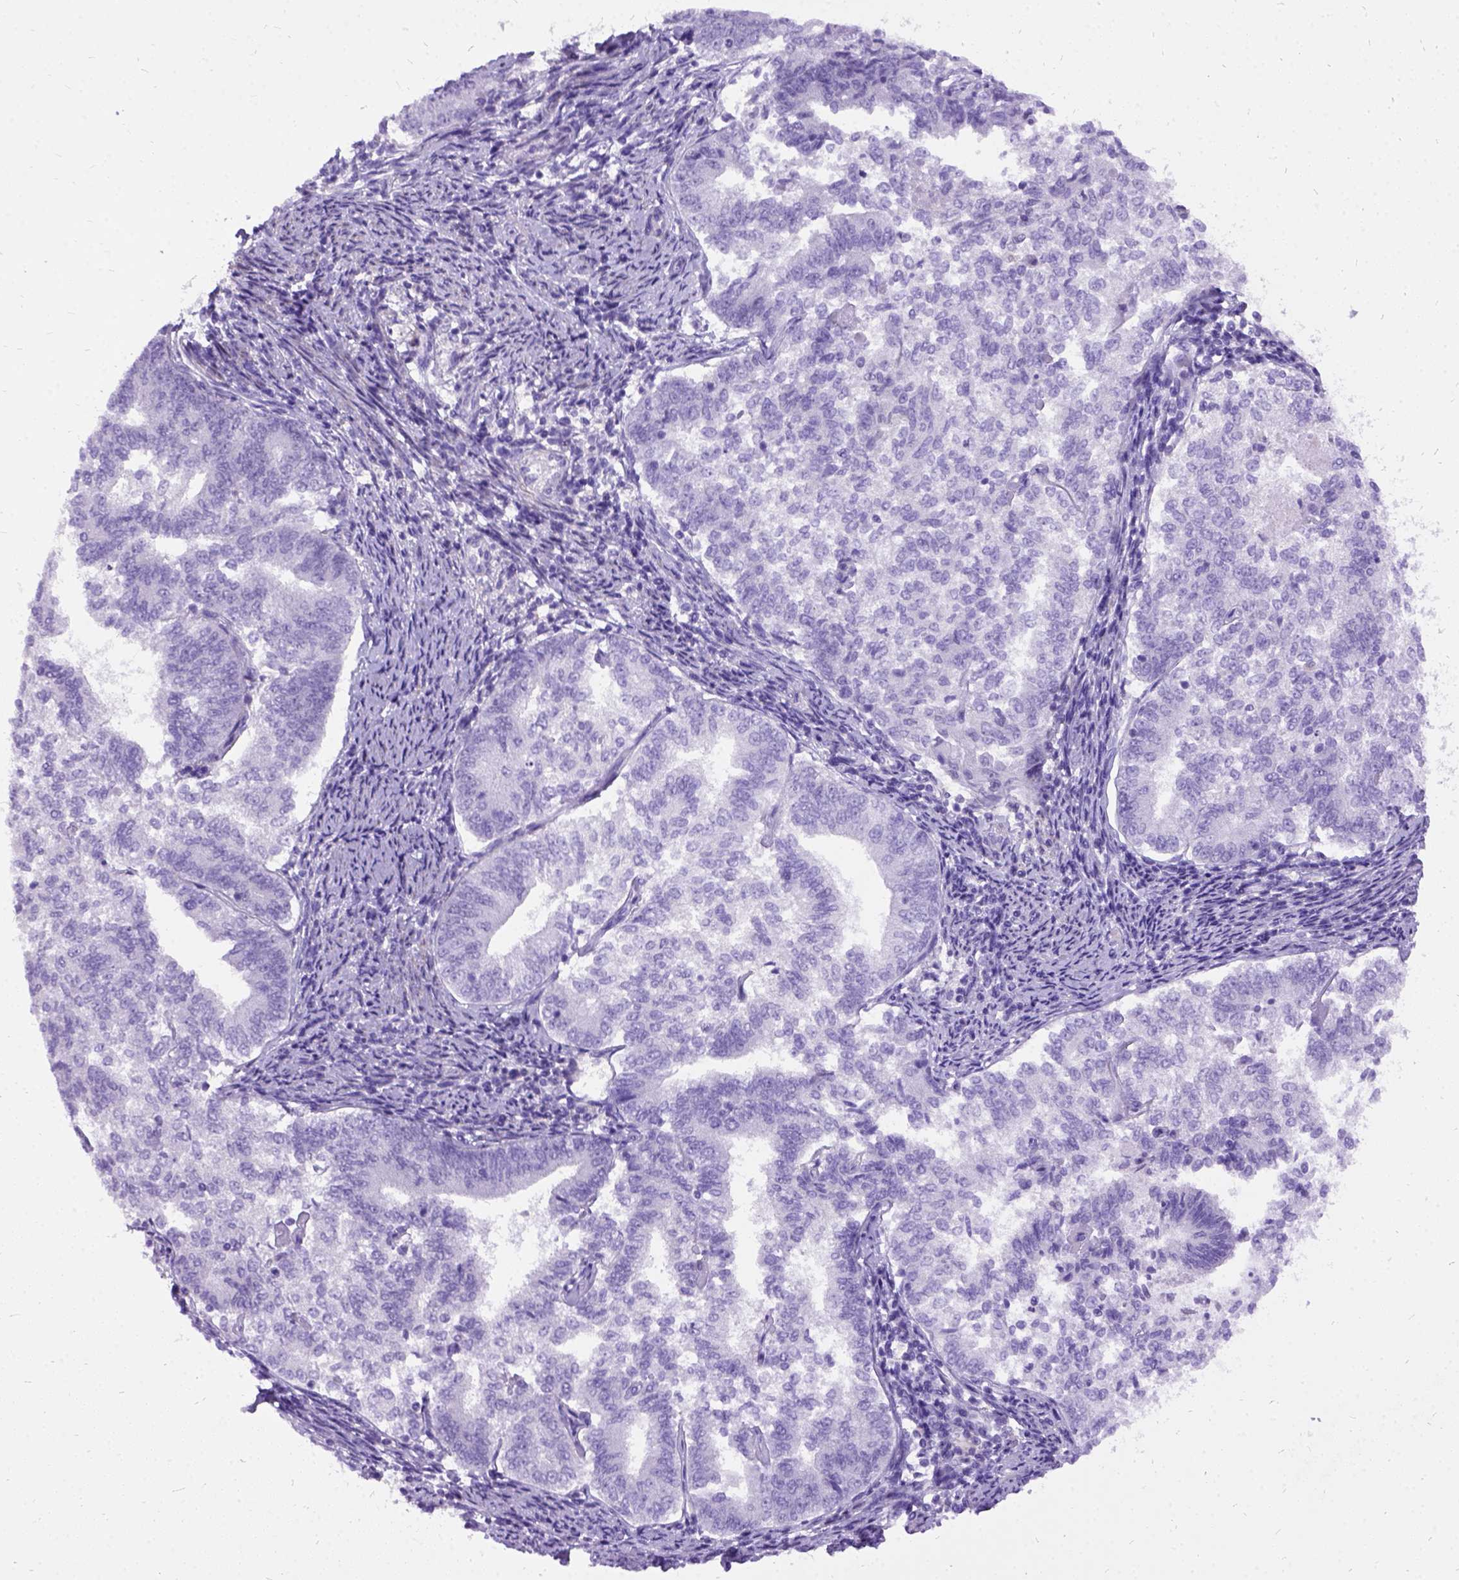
{"staining": {"intensity": "negative", "quantity": "none", "location": "none"}, "tissue": "endometrial cancer", "cell_type": "Tumor cells", "image_type": "cancer", "snomed": [{"axis": "morphology", "description": "Adenocarcinoma, NOS"}, {"axis": "topography", "description": "Endometrium"}], "caption": "Photomicrograph shows no significant protein positivity in tumor cells of endometrial cancer. Nuclei are stained in blue.", "gene": "PRG2", "patient": {"sex": "female", "age": 65}}